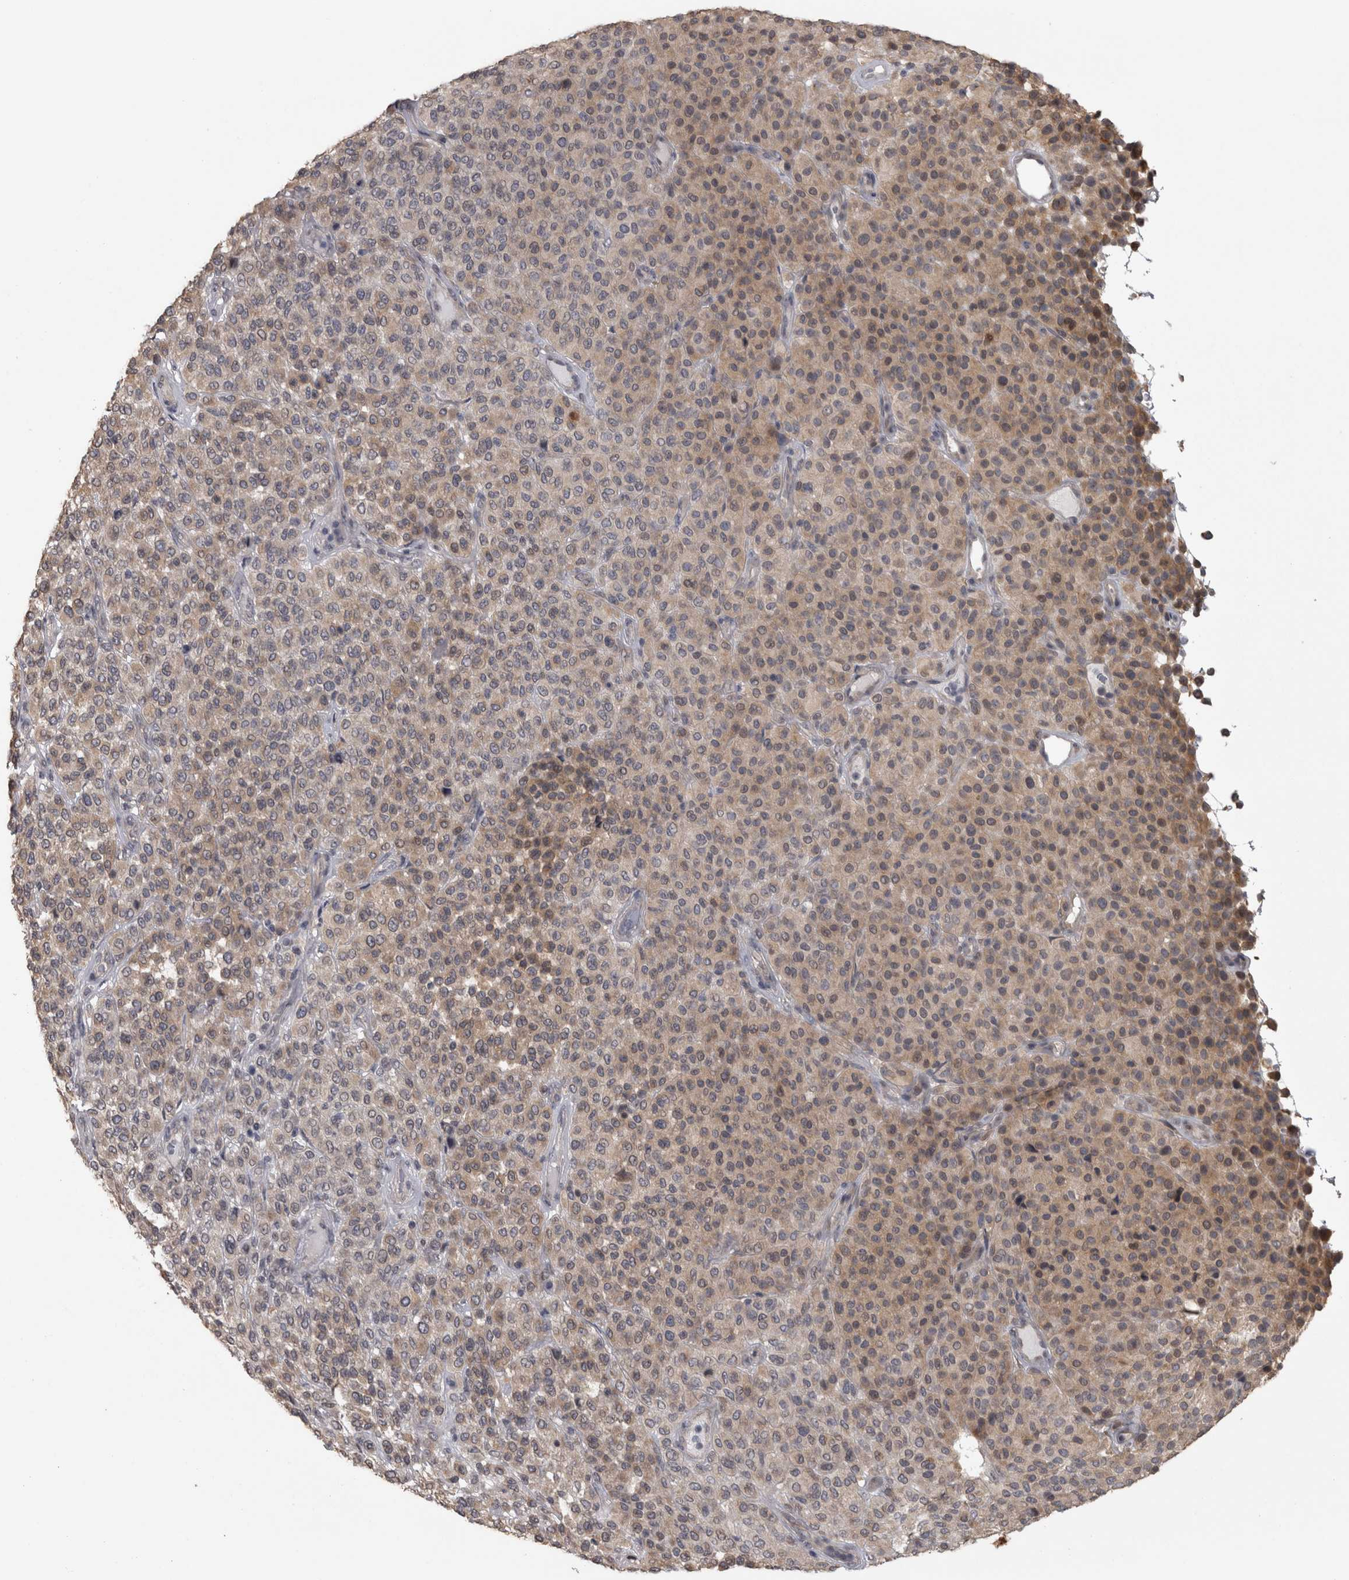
{"staining": {"intensity": "weak", "quantity": "25%-75%", "location": "cytoplasmic/membranous"}, "tissue": "melanoma", "cell_type": "Tumor cells", "image_type": "cancer", "snomed": [{"axis": "morphology", "description": "Malignant melanoma, Metastatic site"}, {"axis": "topography", "description": "Pancreas"}], "caption": "Protein staining reveals weak cytoplasmic/membranous expression in approximately 25%-75% of tumor cells in malignant melanoma (metastatic site). (IHC, brightfield microscopy, high magnification).", "gene": "RAB29", "patient": {"sex": "female", "age": 30}}